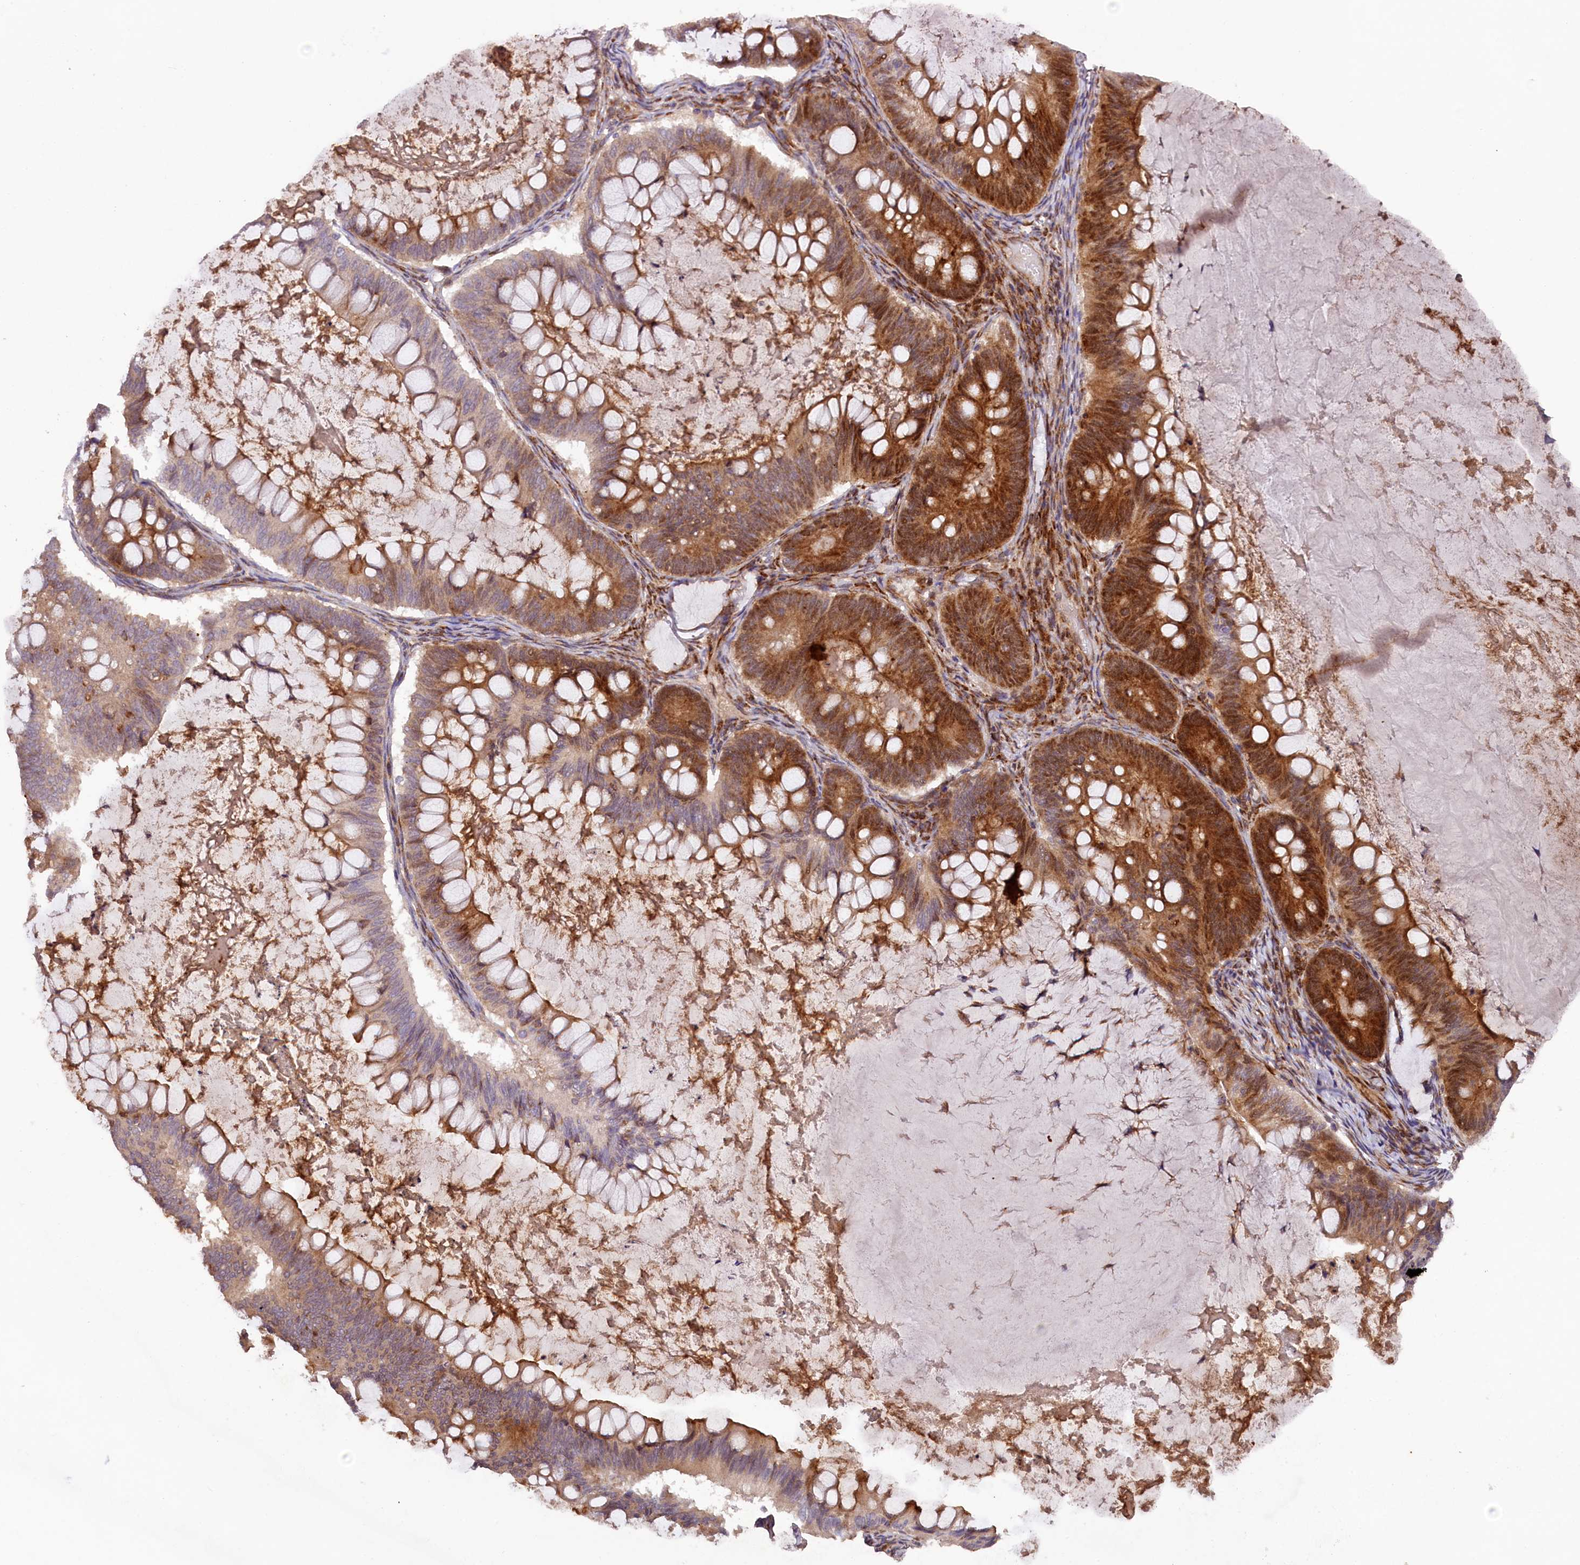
{"staining": {"intensity": "strong", "quantity": ">75%", "location": "cytoplasmic/membranous"}, "tissue": "ovarian cancer", "cell_type": "Tumor cells", "image_type": "cancer", "snomed": [{"axis": "morphology", "description": "Cystadenocarcinoma, mucinous, NOS"}, {"axis": "topography", "description": "Ovary"}], "caption": "The photomicrograph shows immunohistochemical staining of ovarian cancer (mucinous cystadenocarcinoma). There is strong cytoplasmic/membranous staining is appreciated in about >75% of tumor cells.", "gene": "SSC5D", "patient": {"sex": "female", "age": 61}}